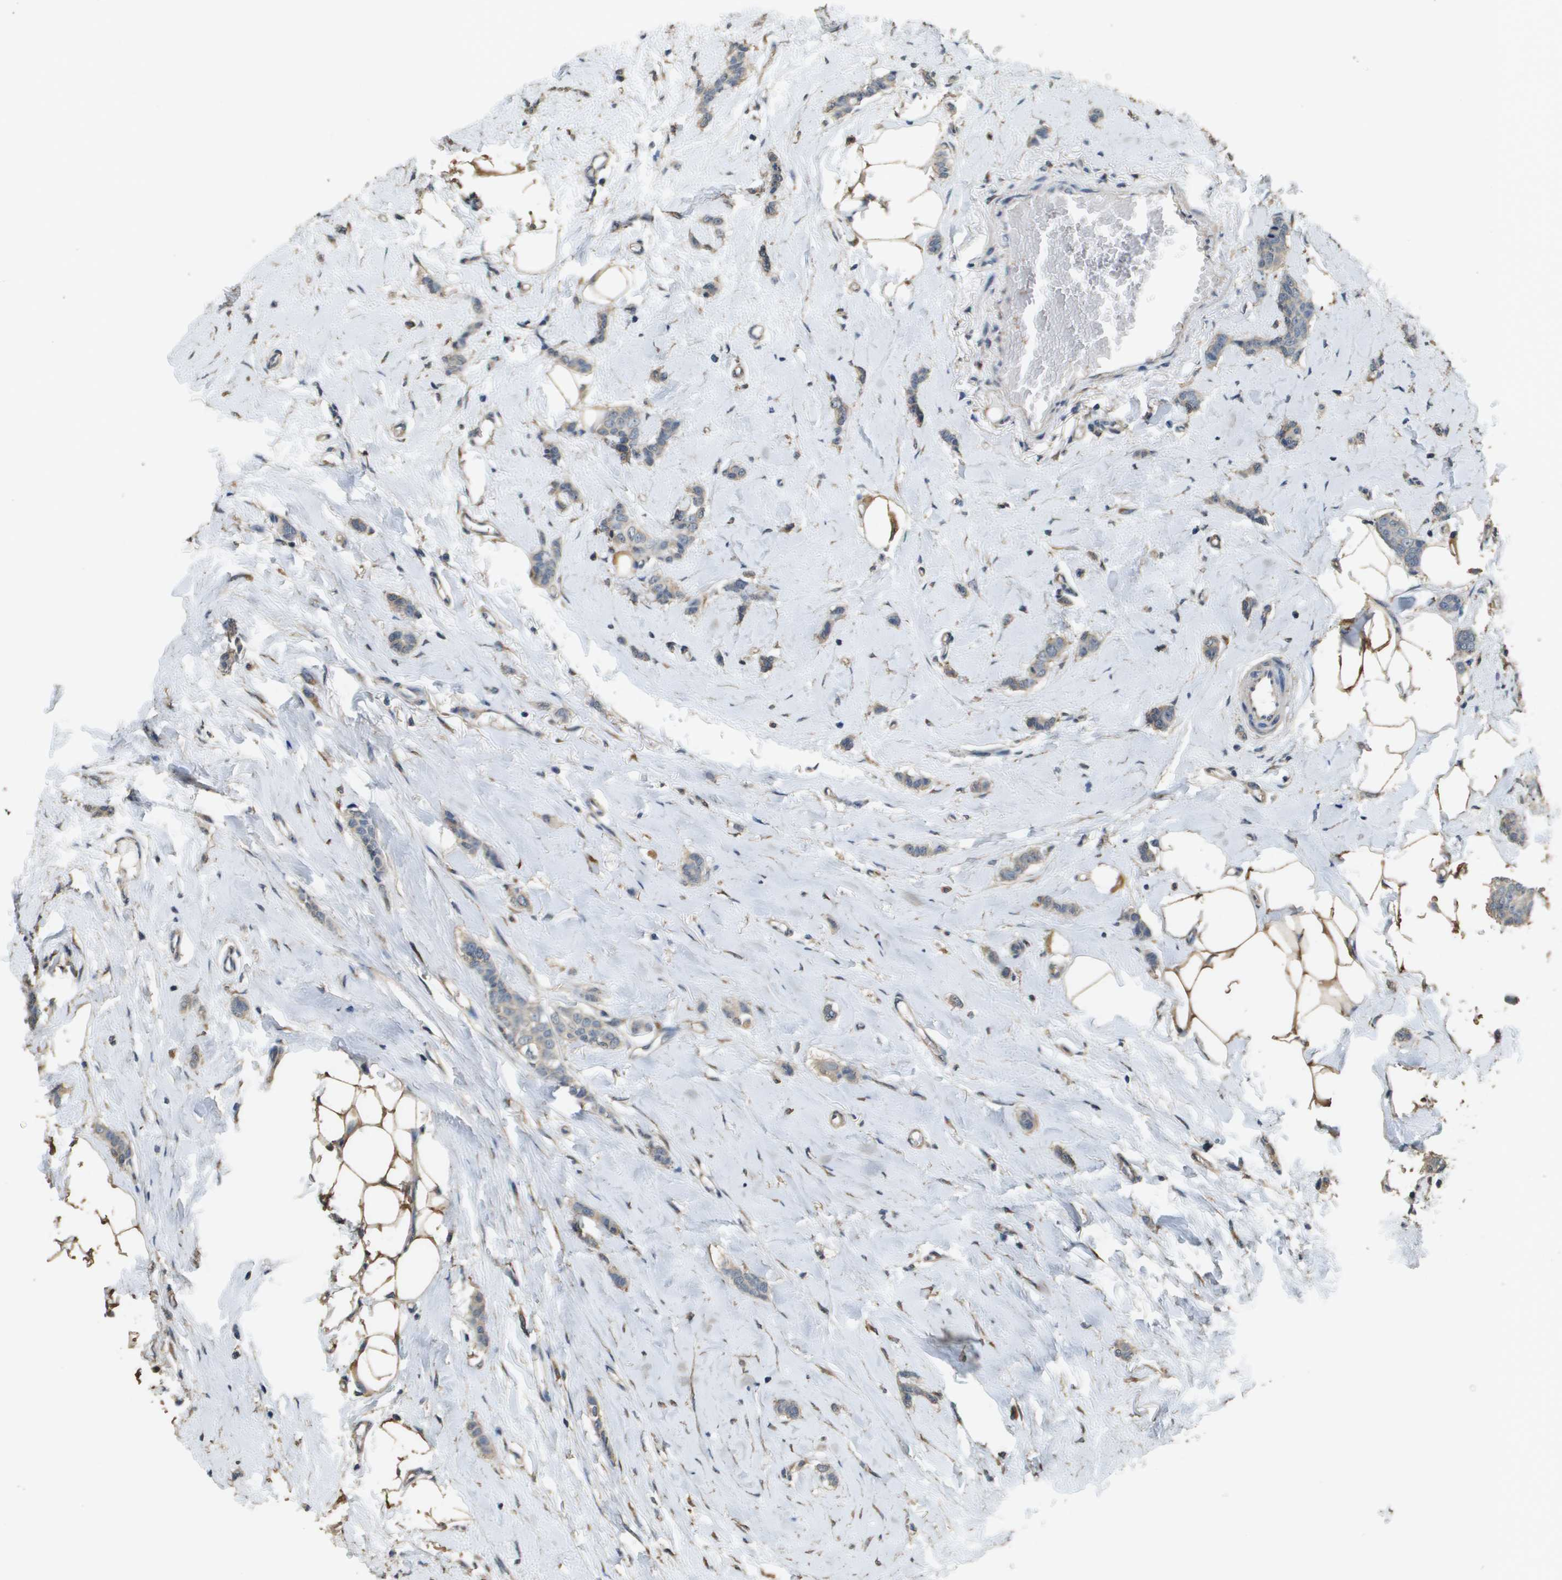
{"staining": {"intensity": "negative", "quantity": "none", "location": "none"}, "tissue": "breast cancer", "cell_type": "Tumor cells", "image_type": "cancer", "snomed": [{"axis": "morphology", "description": "Lobular carcinoma"}, {"axis": "topography", "description": "Skin"}, {"axis": "topography", "description": "Breast"}], "caption": "This is an immunohistochemistry (IHC) micrograph of human breast lobular carcinoma. There is no staining in tumor cells.", "gene": "RAB6B", "patient": {"sex": "female", "age": 46}}